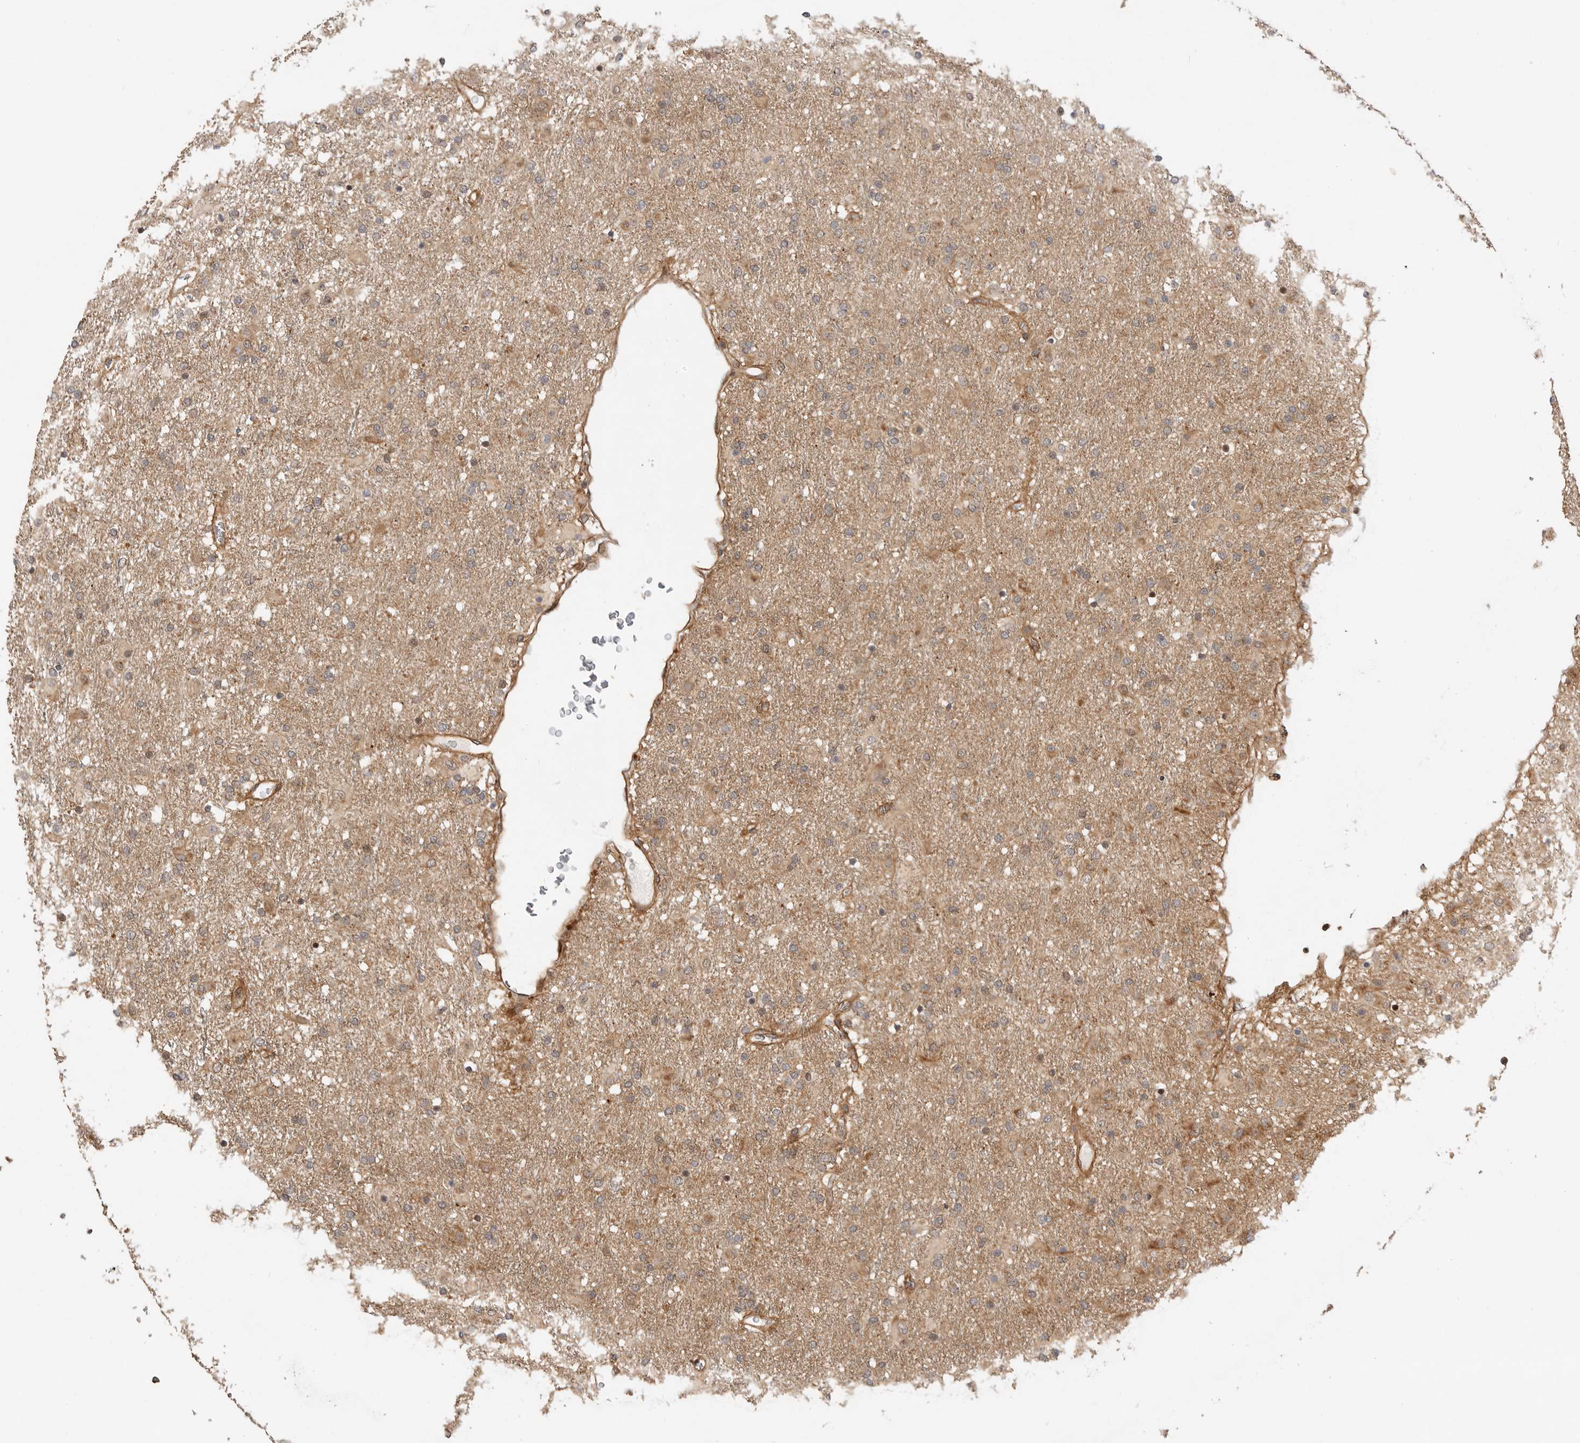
{"staining": {"intensity": "weak", "quantity": ">75%", "location": "cytoplasmic/membranous"}, "tissue": "glioma", "cell_type": "Tumor cells", "image_type": "cancer", "snomed": [{"axis": "morphology", "description": "Glioma, malignant, Low grade"}, {"axis": "topography", "description": "Brain"}], "caption": "DAB (3,3'-diaminobenzidine) immunohistochemical staining of human malignant glioma (low-grade) exhibits weak cytoplasmic/membranous protein staining in approximately >75% of tumor cells.", "gene": "ADPRS", "patient": {"sex": "male", "age": 65}}